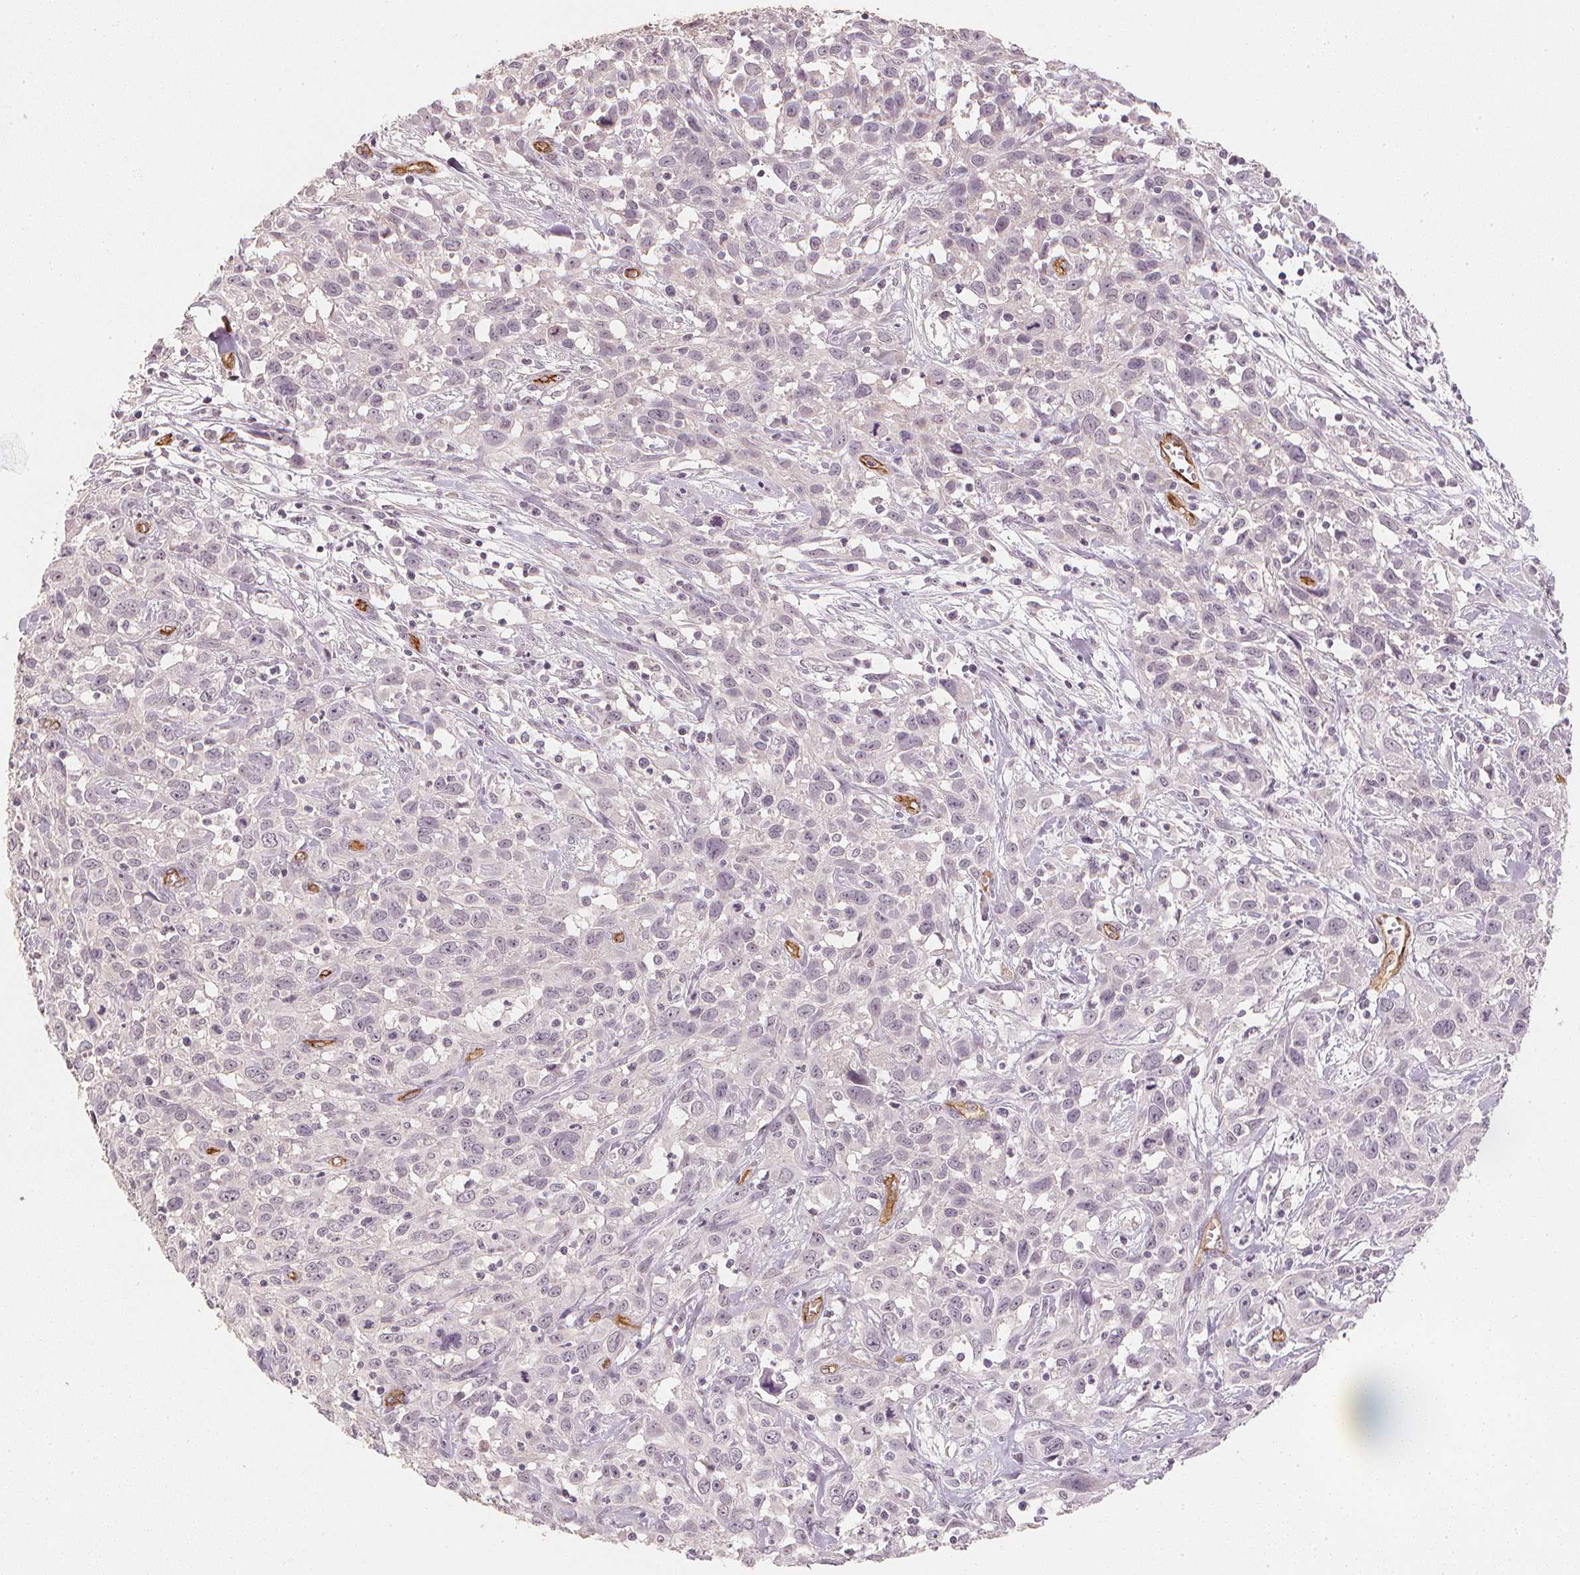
{"staining": {"intensity": "weak", "quantity": "<25%", "location": "cytoplasmic/membranous"}, "tissue": "cervical cancer", "cell_type": "Tumor cells", "image_type": "cancer", "snomed": [{"axis": "morphology", "description": "Squamous cell carcinoma, NOS"}, {"axis": "topography", "description": "Cervix"}], "caption": "This is an IHC micrograph of human squamous cell carcinoma (cervical). There is no staining in tumor cells.", "gene": "CIB1", "patient": {"sex": "female", "age": 38}}